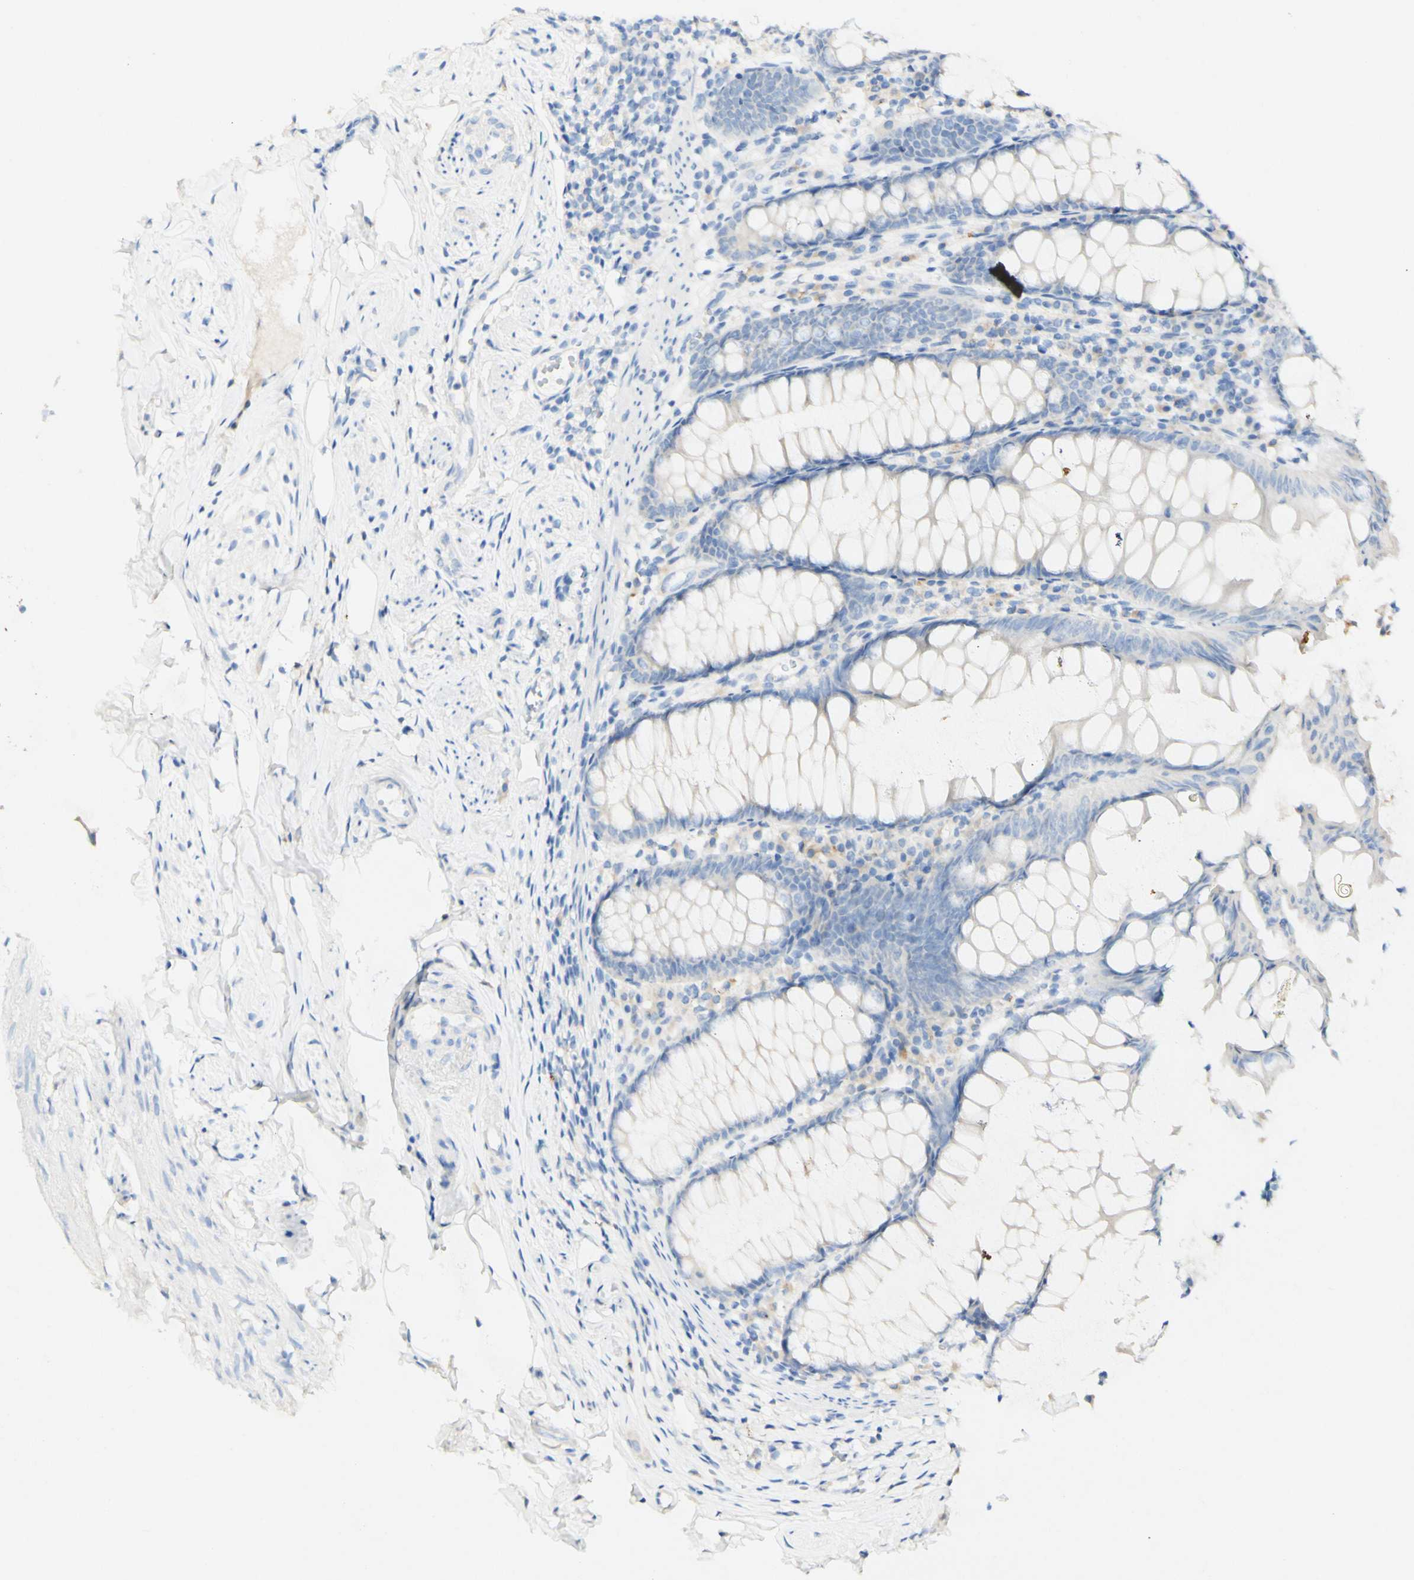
{"staining": {"intensity": "weak", "quantity": "25%-75%", "location": "cytoplasmic/membranous"}, "tissue": "appendix", "cell_type": "Glandular cells", "image_type": "normal", "snomed": [{"axis": "morphology", "description": "Normal tissue, NOS"}, {"axis": "topography", "description": "Appendix"}], "caption": "Brown immunohistochemical staining in benign appendix demonstrates weak cytoplasmic/membranous staining in approximately 25%-75% of glandular cells.", "gene": "FGF4", "patient": {"sex": "female", "age": 77}}